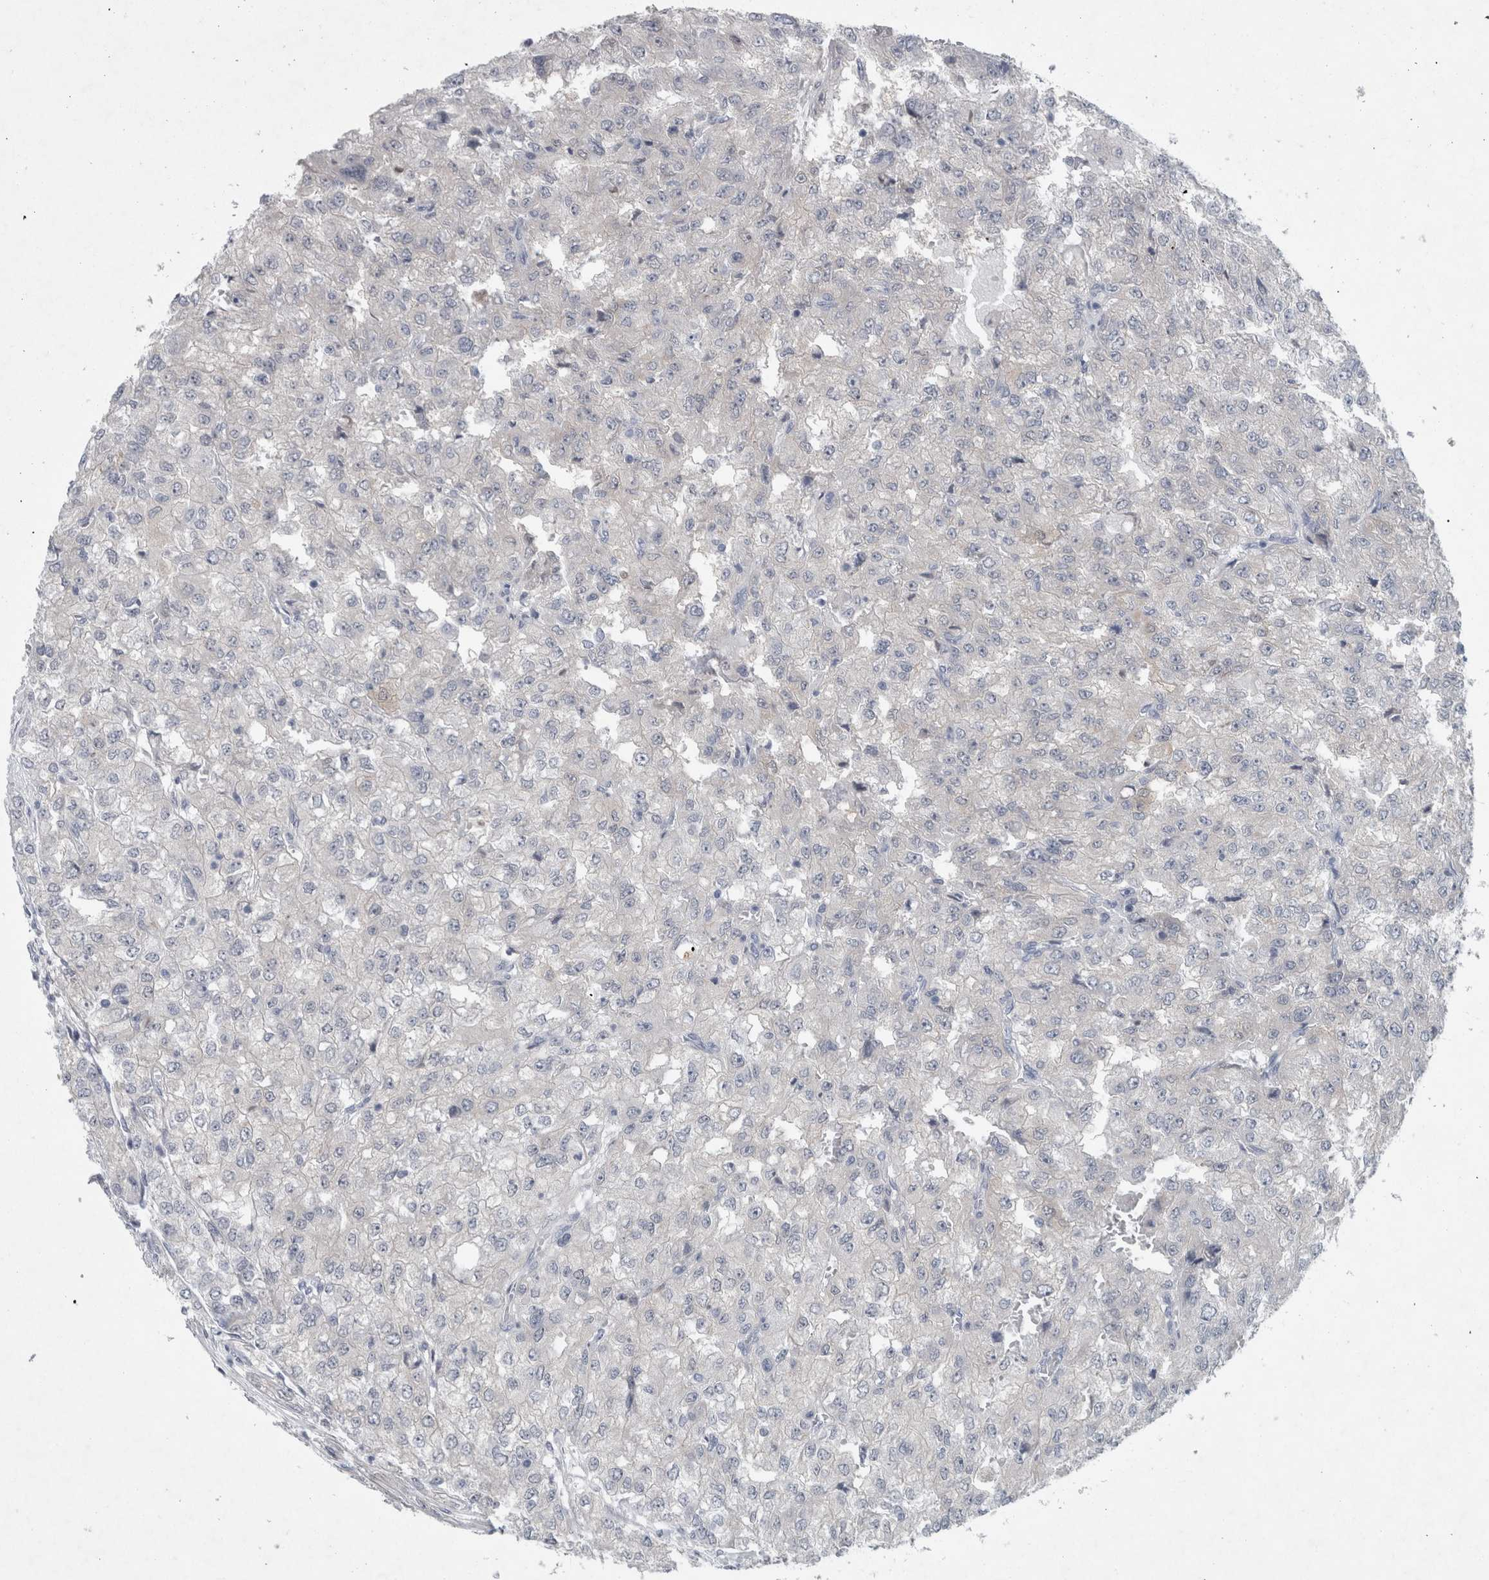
{"staining": {"intensity": "negative", "quantity": "none", "location": "none"}, "tissue": "renal cancer", "cell_type": "Tumor cells", "image_type": "cancer", "snomed": [{"axis": "morphology", "description": "Adenocarcinoma, NOS"}, {"axis": "topography", "description": "Kidney"}], "caption": "Immunohistochemistry of renal cancer demonstrates no expression in tumor cells.", "gene": "FAM83H", "patient": {"sex": "female", "age": 54}}